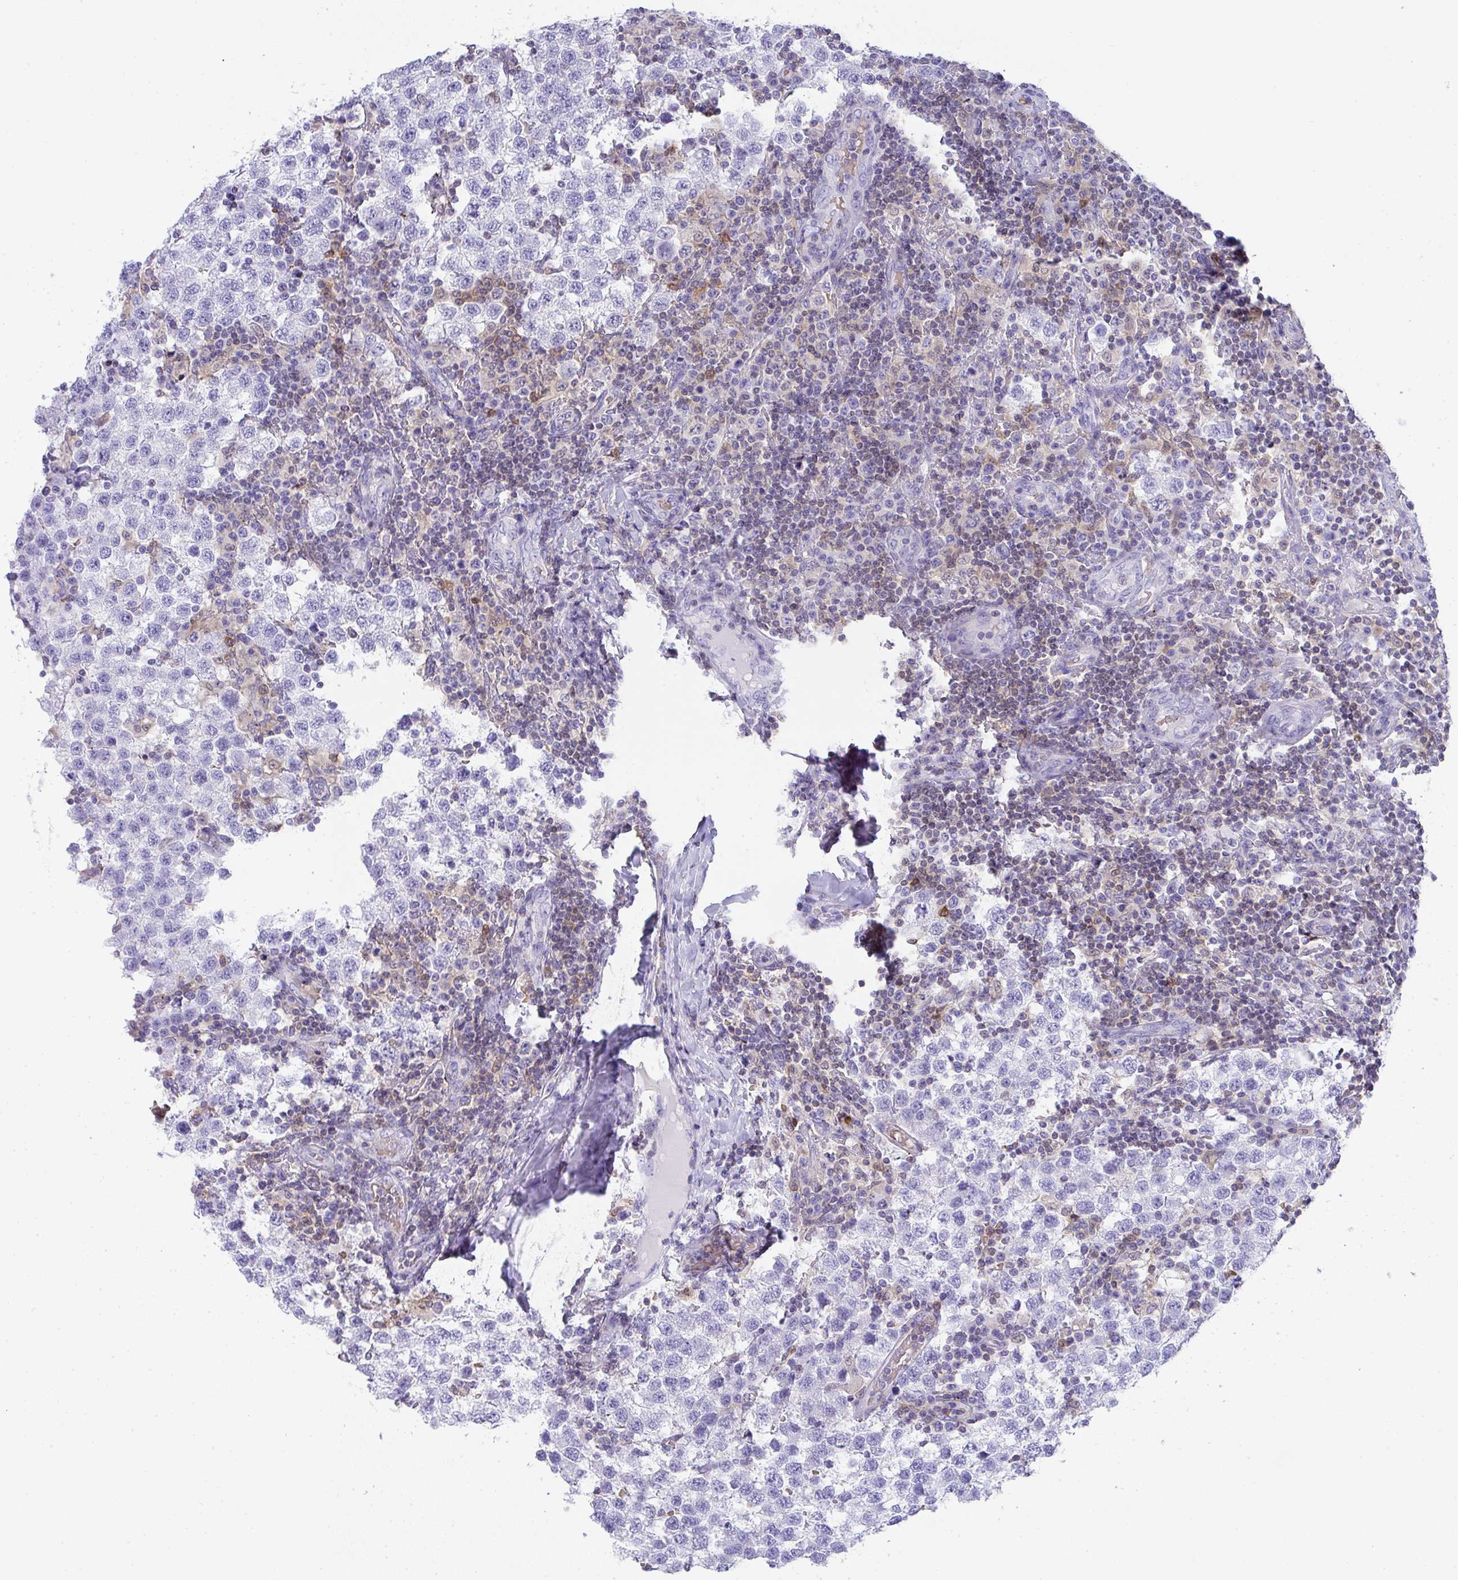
{"staining": {"intensity": "negative", "quantity": "none", "location": "none"}, "tissue": "testis cancer", "cell_type": "Tumor cells", "image_type": "cancer", "snomed": [{"axis": "morphology", "description": "Seminoma, NOS"}, {"axis": "topography", "description": "Testis"}], "caption": "This is a image of immunohistochemistry (IHC) staining of testis cancer (seminoma), which shows no positivity in tumor cells.", "gene": "TNFAIP8", "patient": {"sex": "male", "age": 34}}